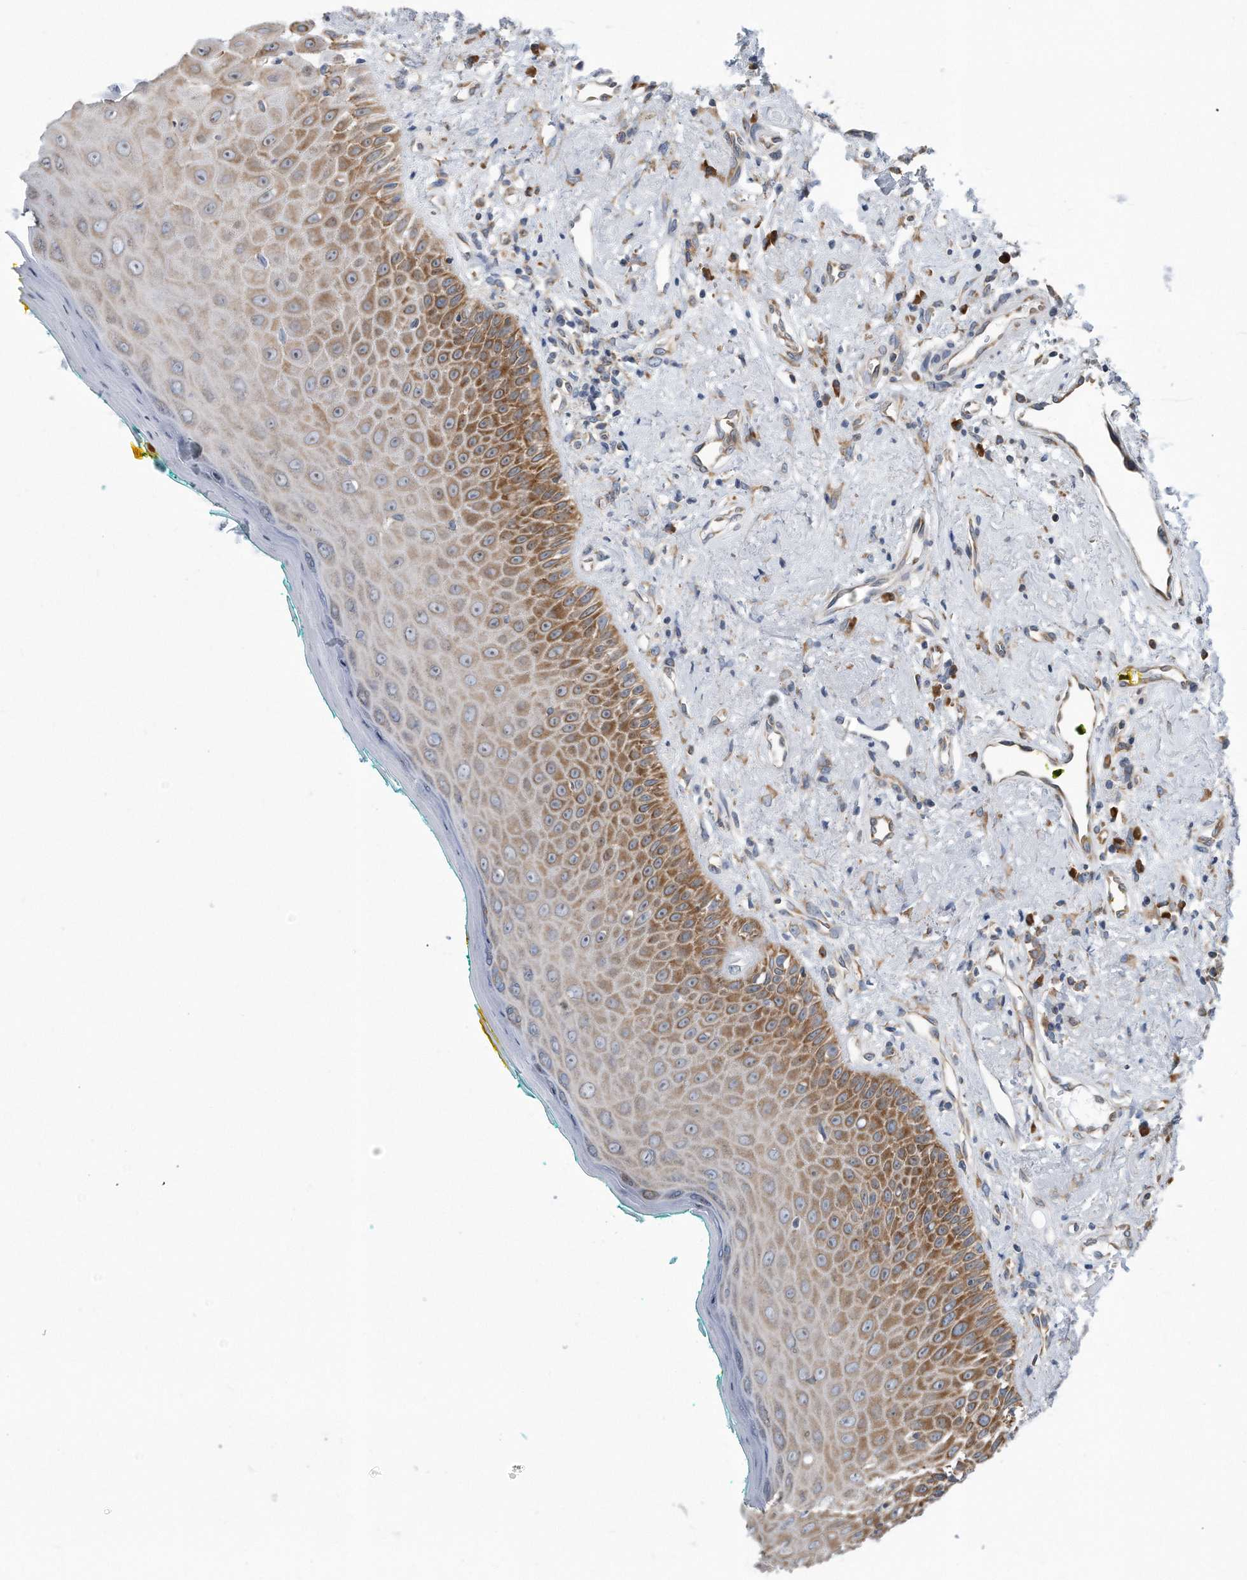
{"staining": {"intensity": "moderate", "quantity": ">75%", "location": "cytoplasmic/membranous"}, "tissue": "oral mucosa", "cell_type": "Squamous epithelial cells", "image_type": "normal", "snomed": [{"axis": "morphology", "description": "Normal tissue, NOS"}, {"axis": "topography", "description": "Oral tissue"}], "caption": "A histopathology image showing moderate cytoplasmic/membranous positivity in about >75% of squamous epithelial cells in normal oral mucosa, as visualized by brown immunohistochemical staining.", "gene": "RPL26L1", "patient": {"sex": "female", "age": 70}}